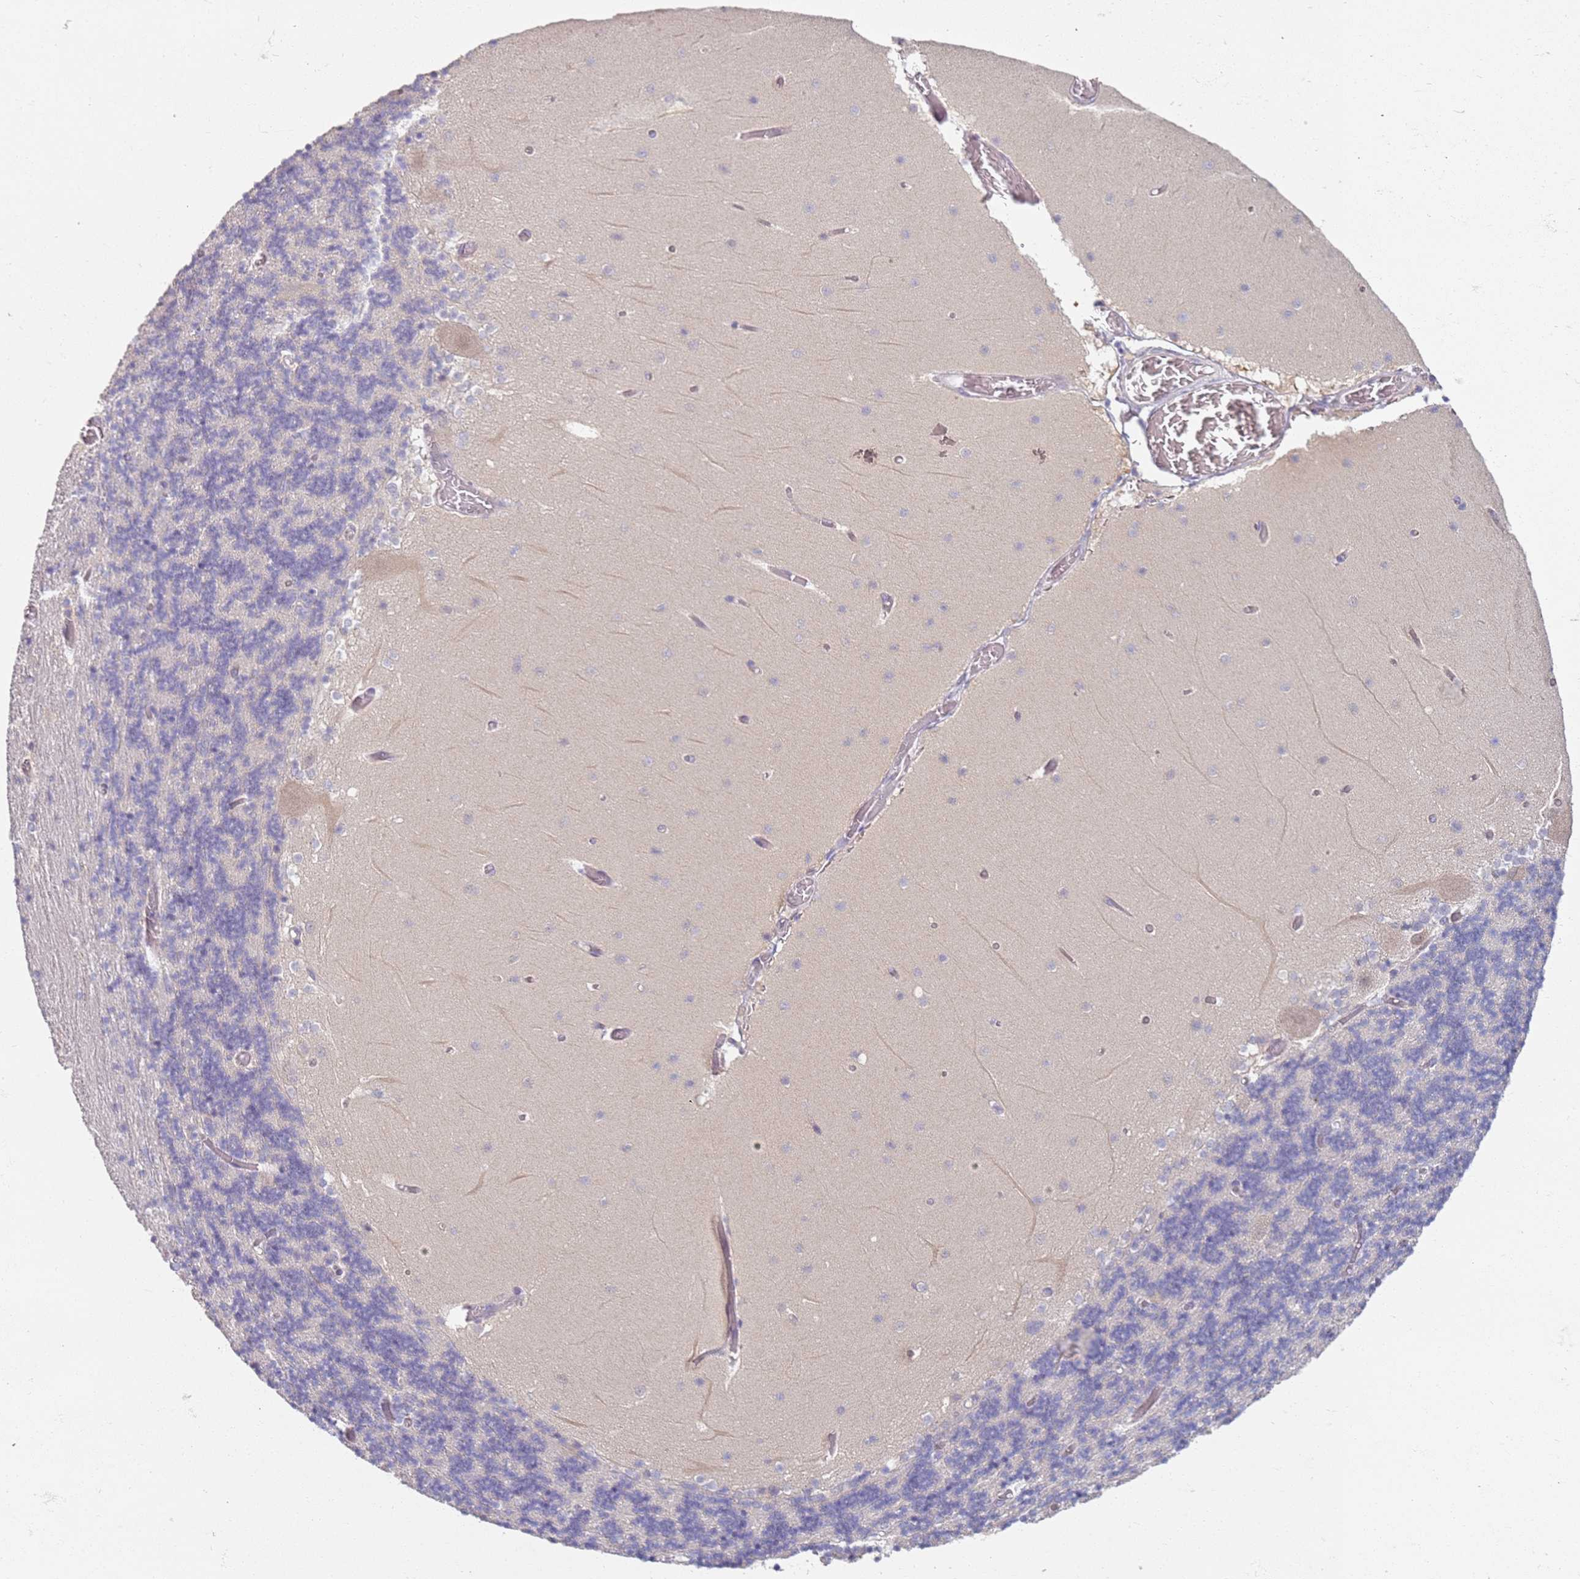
{"staining": {"intensity": "negative", "quantity": "none", "location": "none"}, "tissue": "cerebellum", "cell_type": "Cells in granular layer", "image_type": "normal", "snomed": [{"axis": "morphology", "description": "Normal tissue, NOS"}, {"axis": "topography", "description": "Cerebellum"}], "caption": "The histopathology image shows no significant staining in cells in granular layer of cerebellum.", "gene": "CD40LG", "patient": {"sex": "female", "age": 28}}